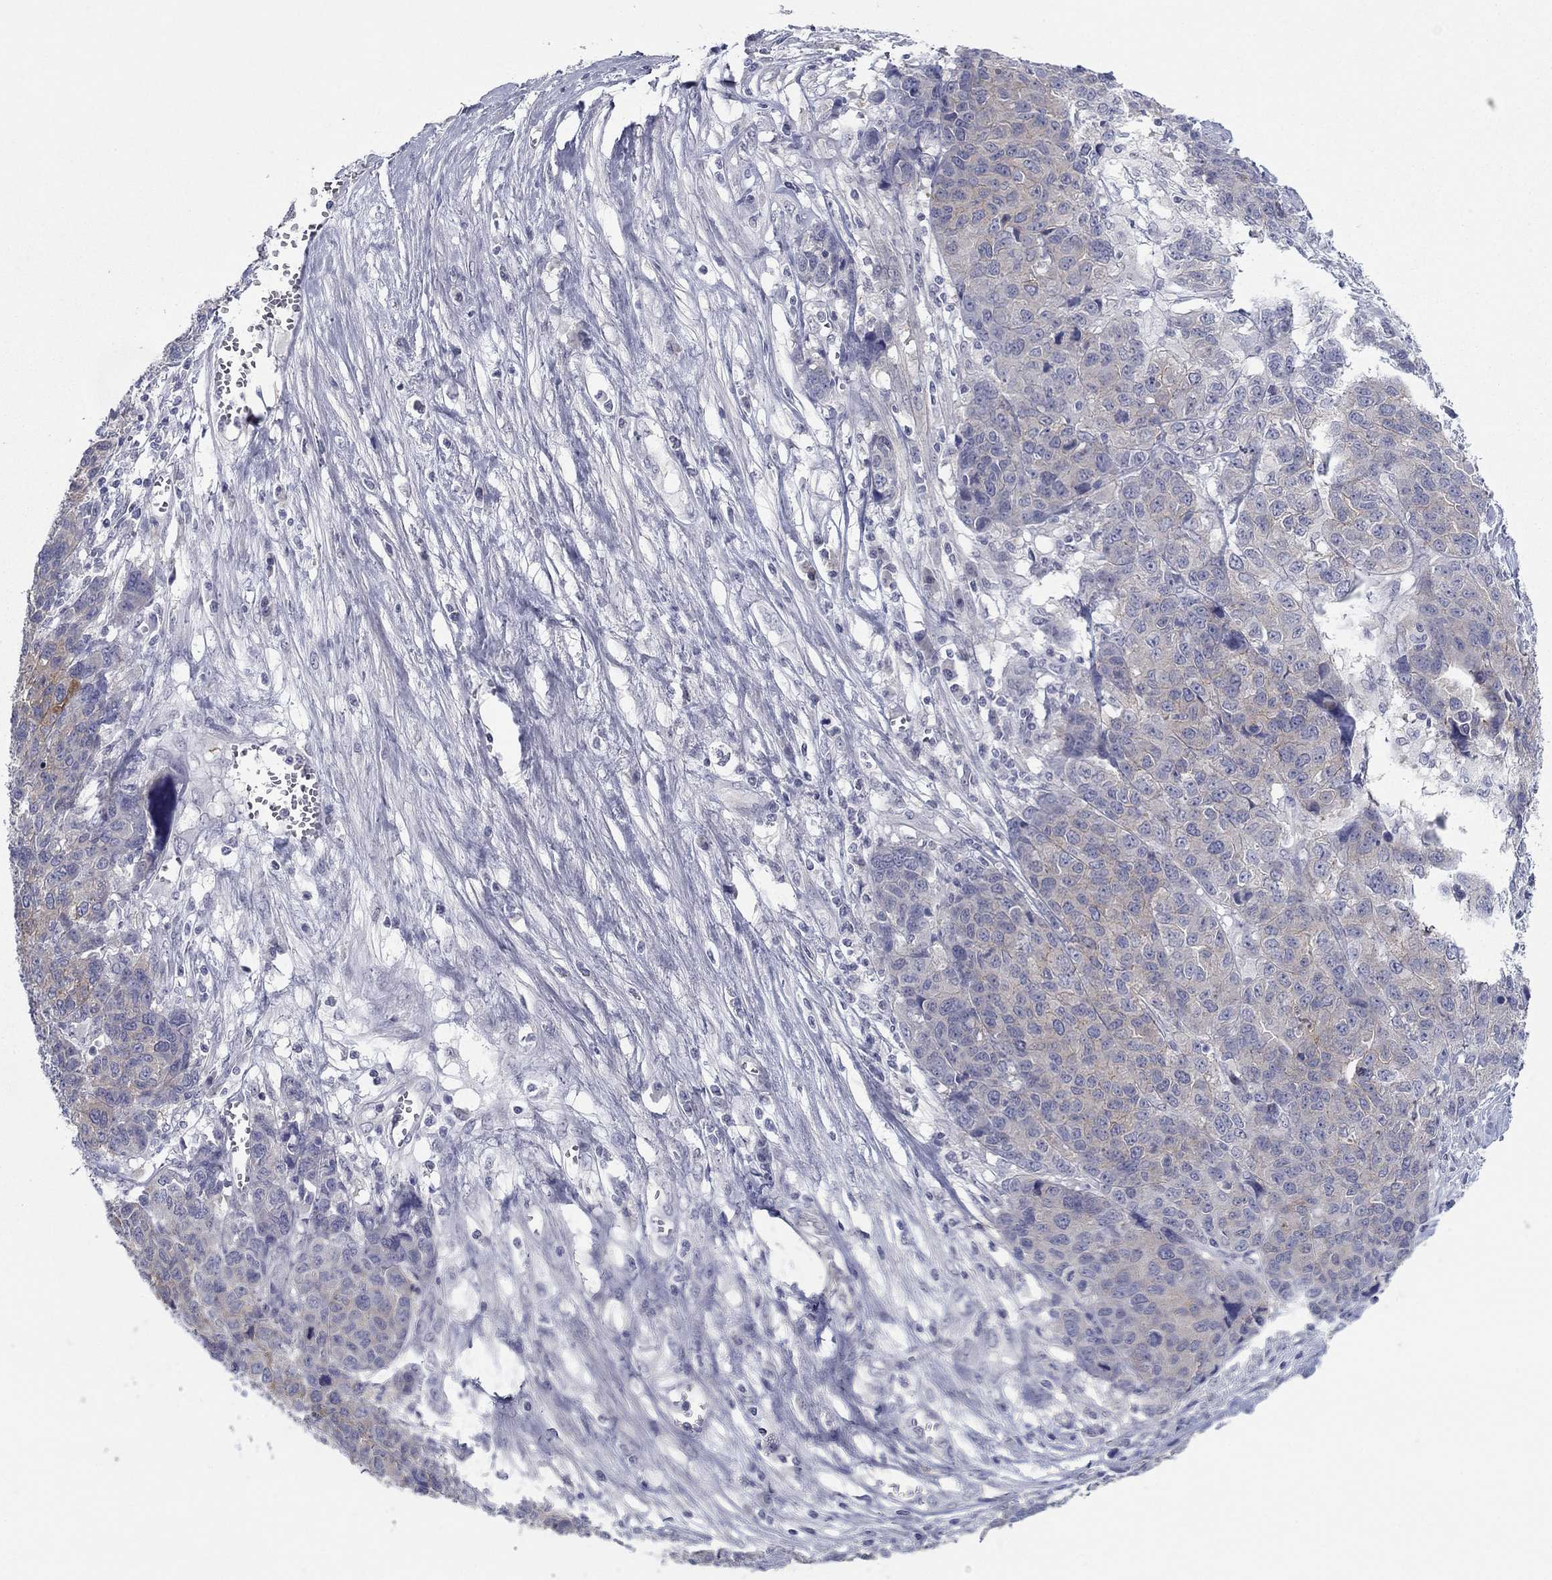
{"staining": {"intensity": "weak", "quantity": "<25%", "location": "cytoplasmic/membranous"}, "tissue": "ovarian cancer", "cell_type": "Tumor cells", "image_type": "cancer", "snomed": [{"axis": "morphology", "description": "Cystadenocarcinoma, serous, NOS"}, {"axis": "topography", "description": "Ovary"}], "caption": "Immunohistochemistry histopathology image of neoplastic tissue: human ovarian cancer stained with DAB displays no significant protein positivity in tumor cells.", "gene": "PLS1", "patient": {"sex": "female", "age": 87}}